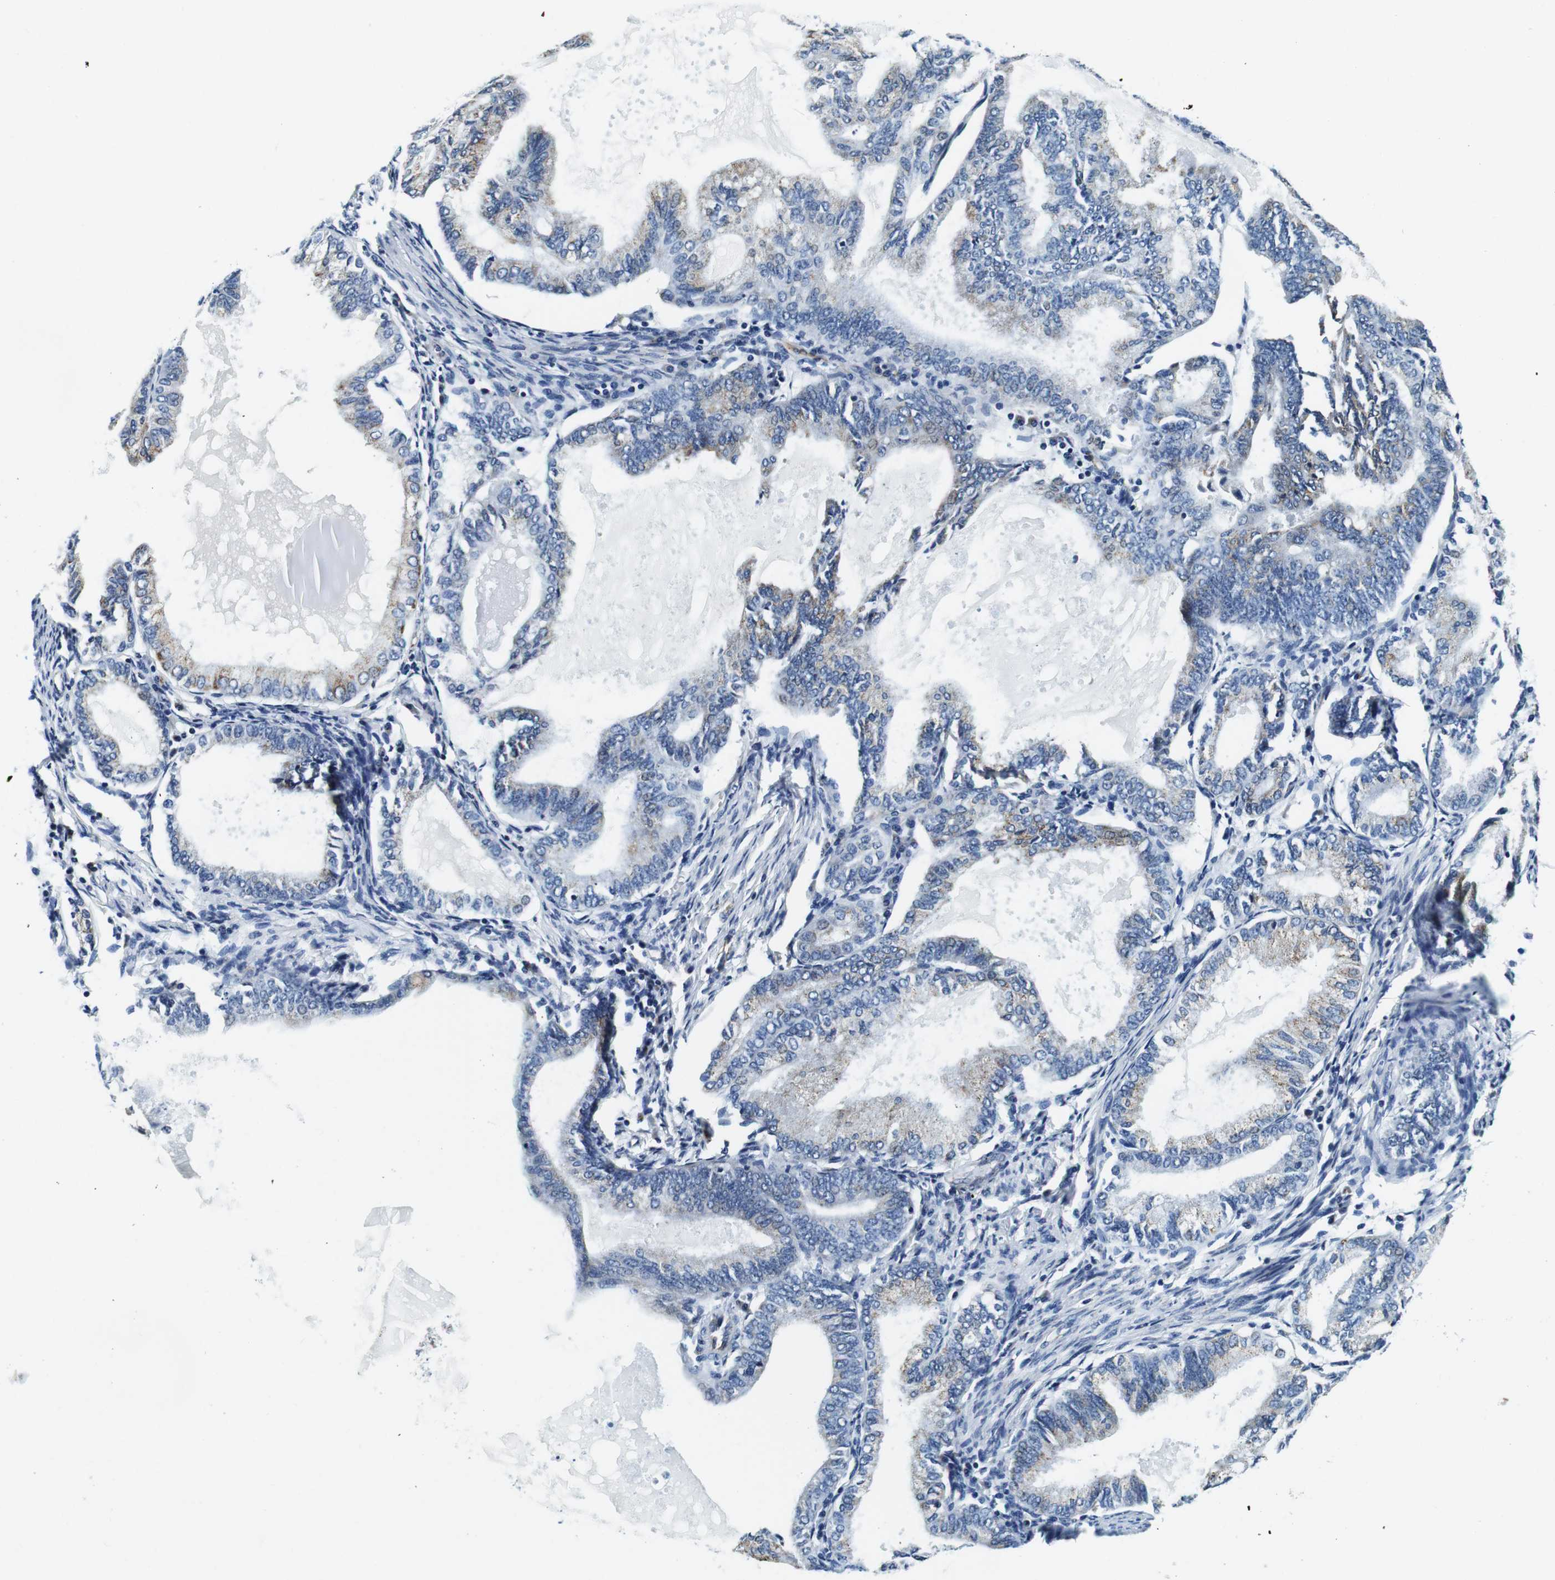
{"staining": {"intensity": "moderate", "quantity": "<25%", "location": "cytoplasmic/membranous"}, "tissue": "endometrial cancer", "cell_type": "Tumor cells", "image_type": "cancer", "snomed": [{"axis": "morphology", "description": "Adenocarcinoma, NOS"}, {"axis": "topography", "description": "Endometrium"}], "caption": "Endometrial cancer (adenocarcinoma) stained for a protein displays moderate cytoplasmic/membranous positivity in tumor cells. (Brightfield microscopy of DAB IHC at high magnification).", "gene": "FAR2", "patient": {"sex": "female", "age": 86}}